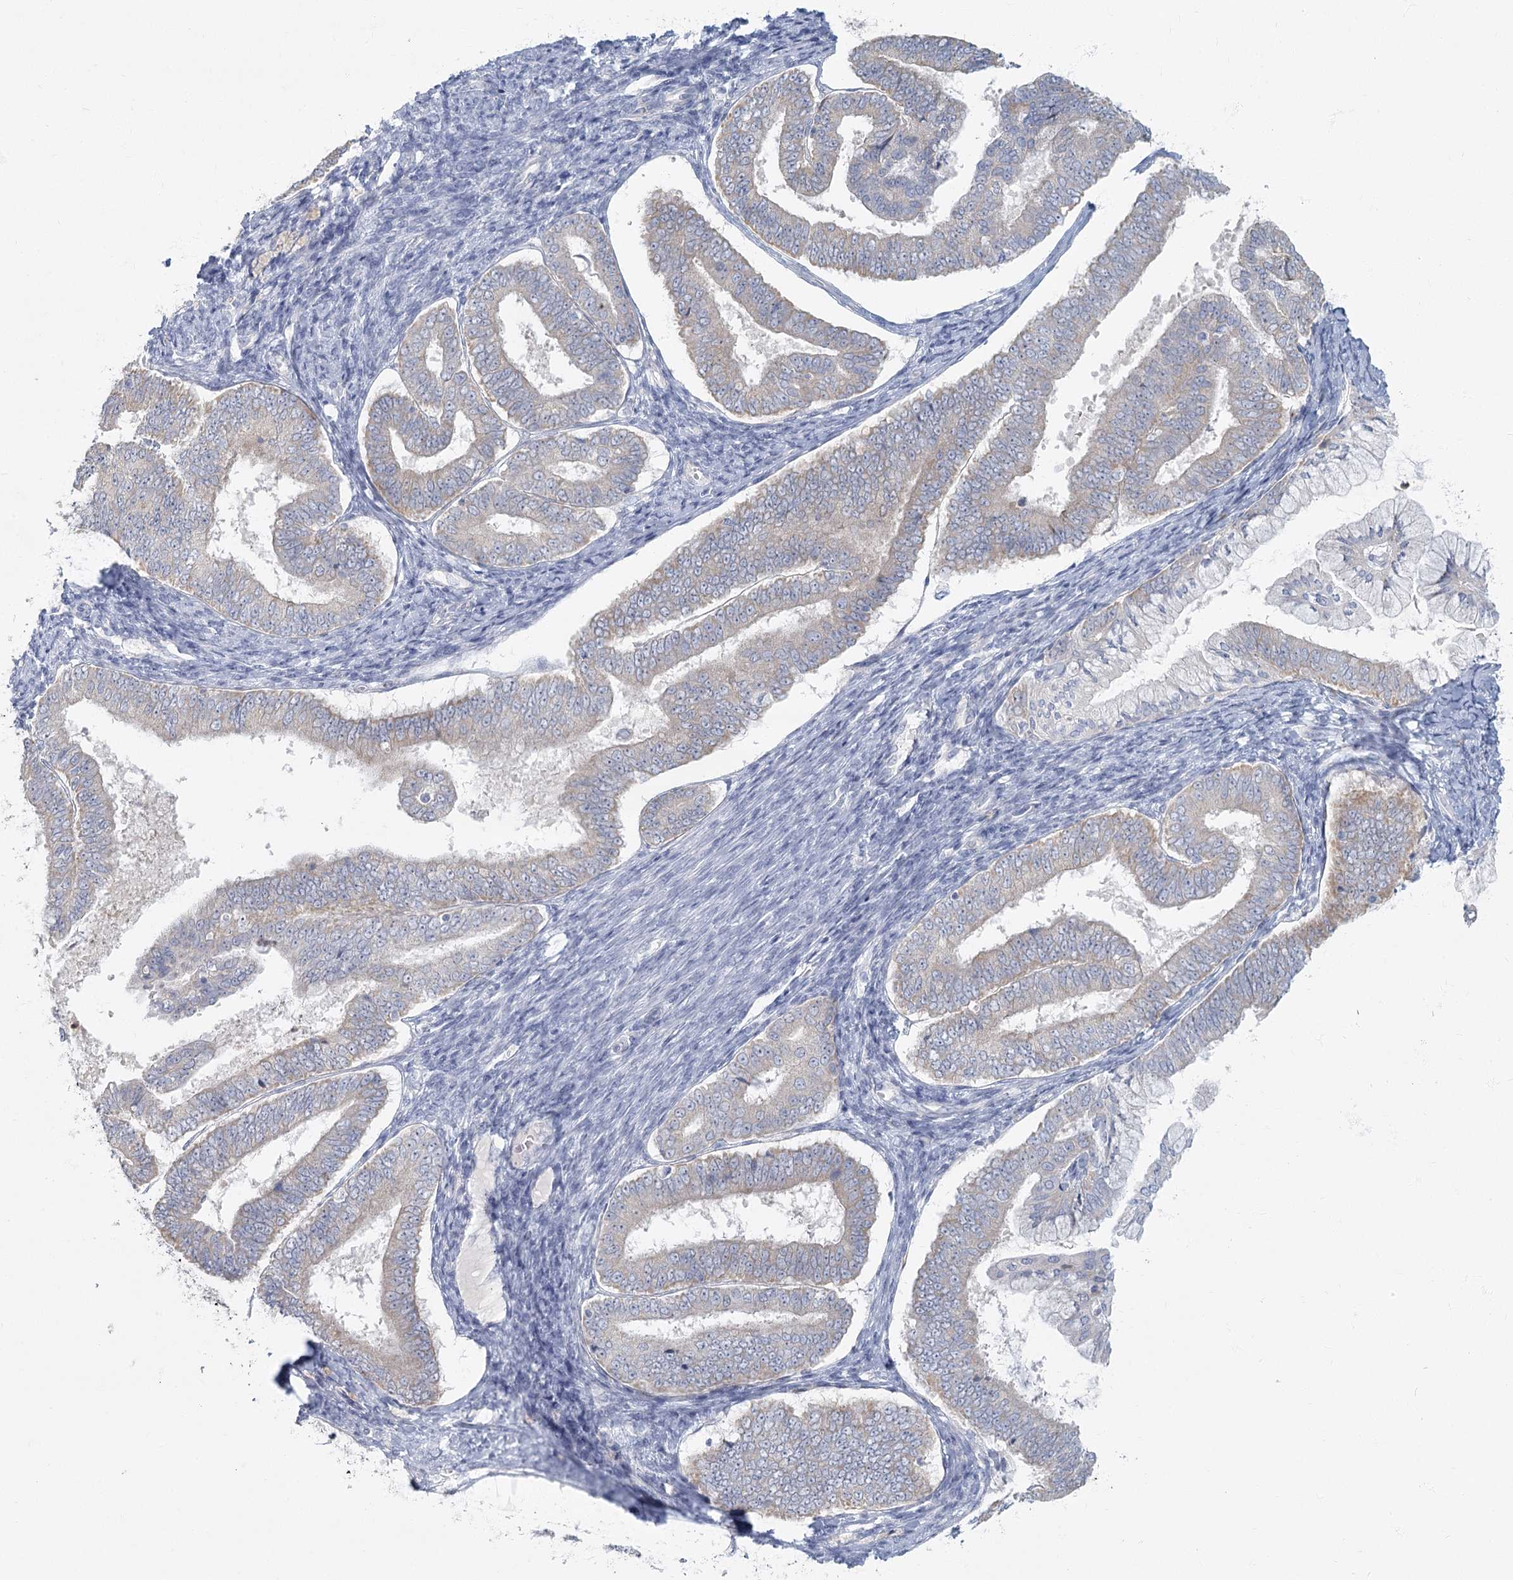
{"staining": {"intensity": "negative", "quantity": "none", "location": "none"}, "tissue": "endometrial cancer", "cell_type": "Tumor cells", "image_type": "cancer", "snomed": [{"axis": "morphology", "description": "Adenocarcinoma, NOS"}, {"axis": "topography", "description": "Endometrium"}], "caption": "Immunohistochemistry (IHC) image of human endometrial cancer (adenocarcinoma) stained for a protein (brown), which reveals no positivity in tumor cells.", "gene": "FAM110C", "patient": {"sex": "female", "age": 63}}